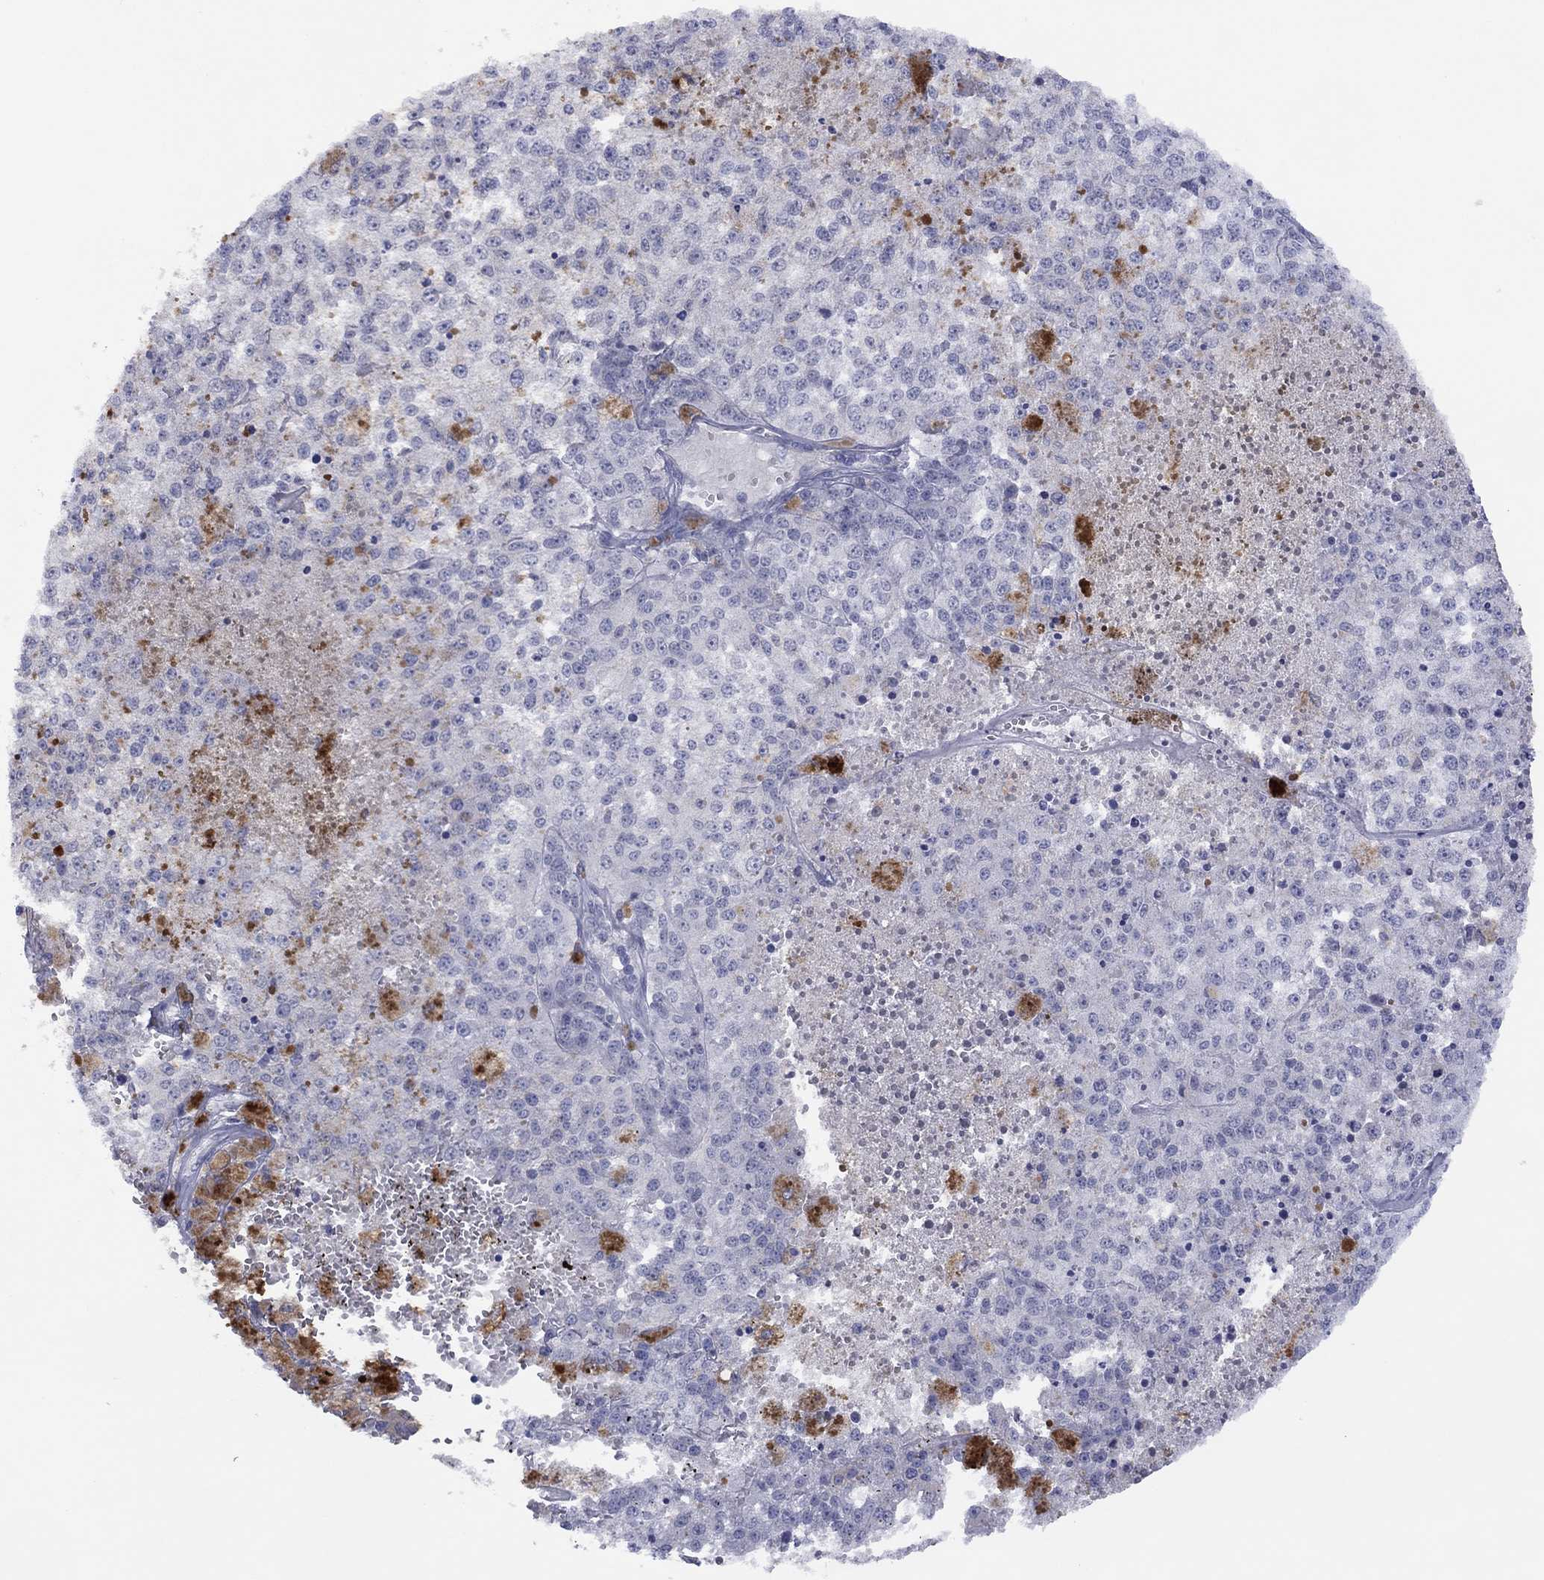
{"staining": {"intensity": "negative", "quantity": "none", "location": "none"}, "tissue": "melanoma", "cell_type": "Tumor cells", "image_type": "cancer", "snomed": [{"axis": "morphology", "description": "Malignant melanoma, Metastatic site"}, {"axis": "topography", "description": "Lymph node"}], "caption": "The image reveals no staining of tumor cells in malignant melanoma (metastatic site).", "gene": "CYP2B6", "patient": {"sex": "female", "age": 64}}